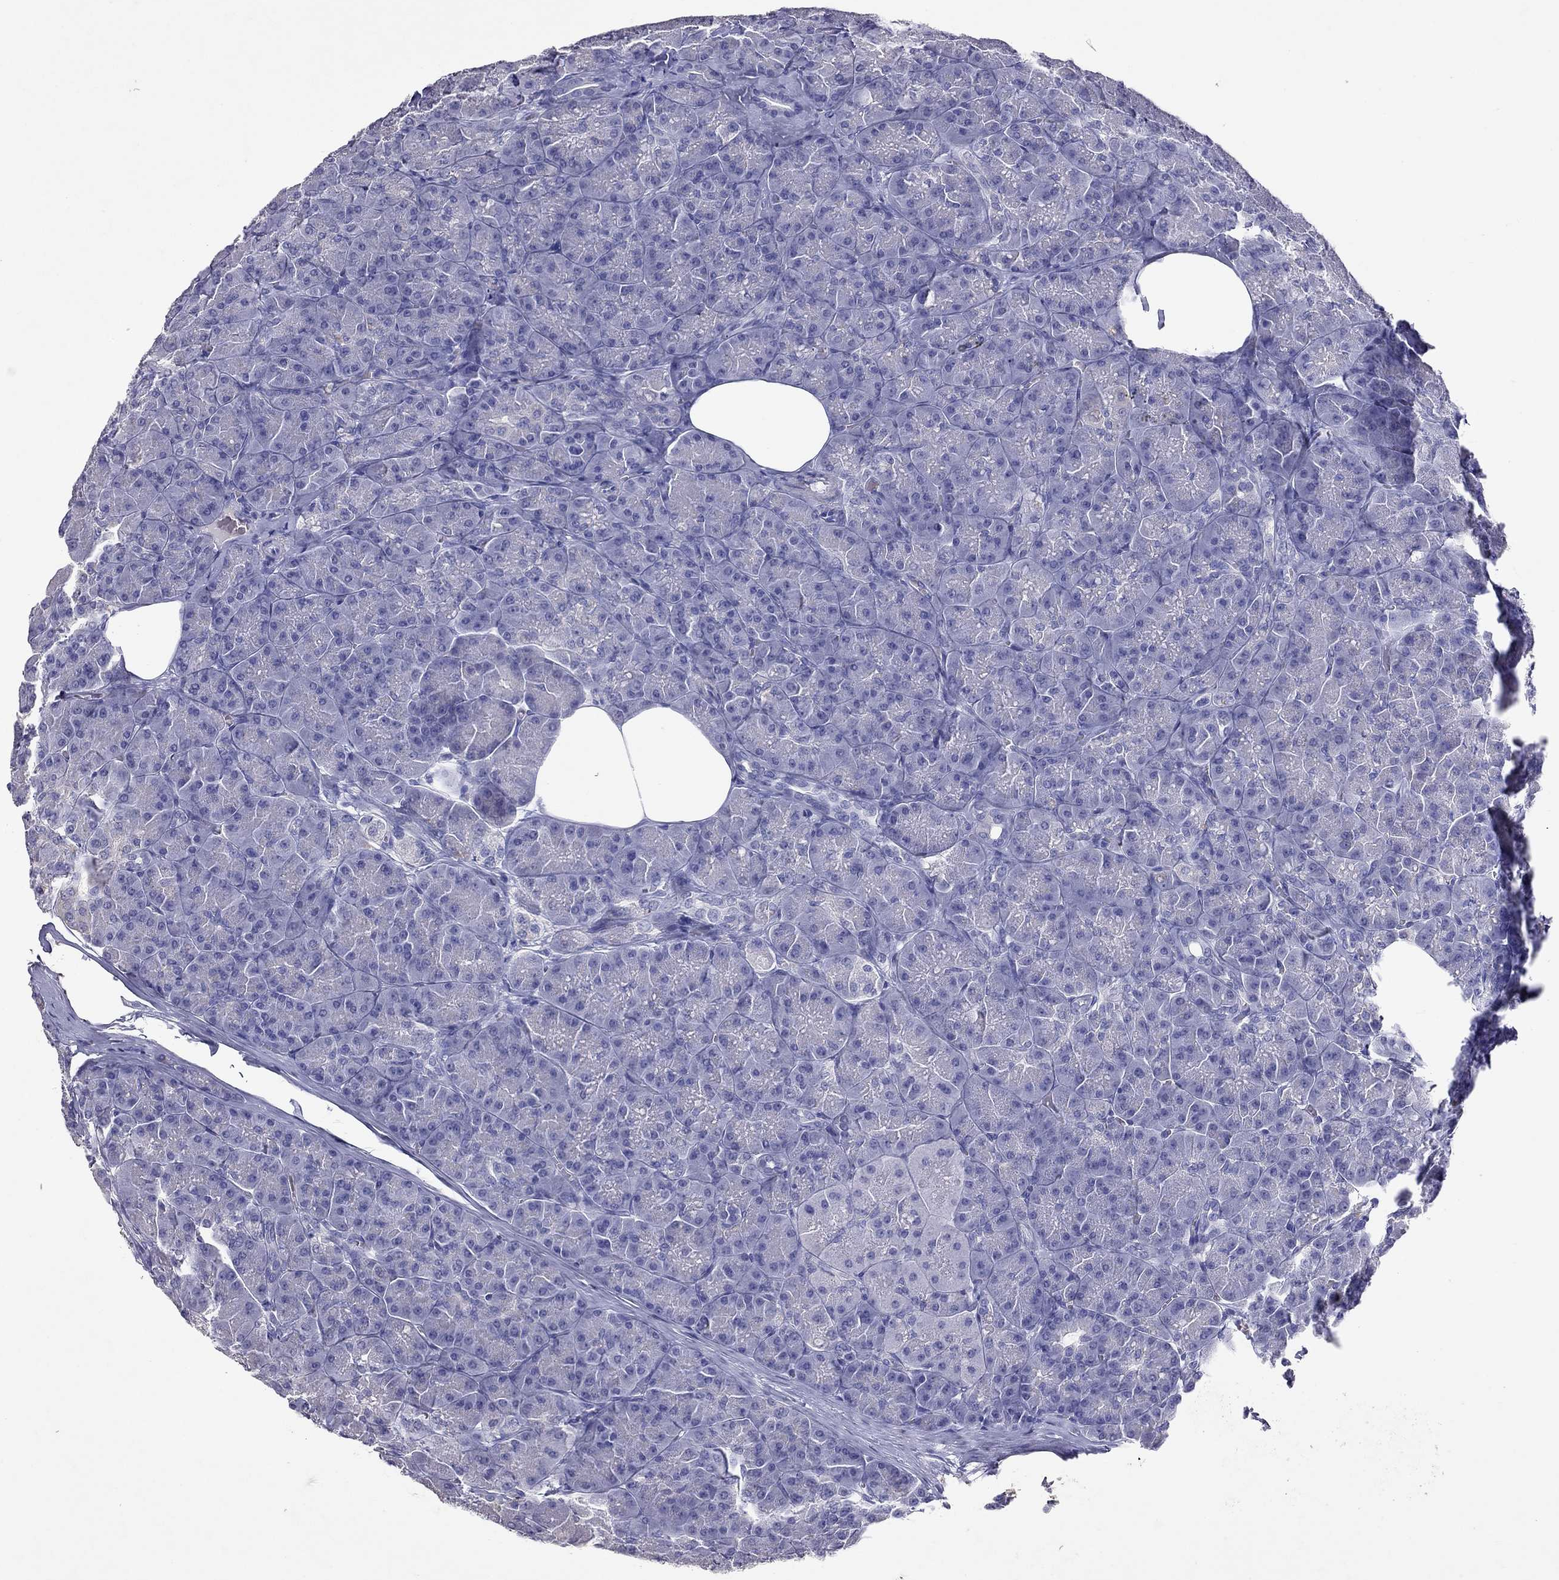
{"staining": {"intensity": "negative", "quantity": "none", "location": "none"}, "tissue": "pancreas", "cell_type": "Exocrine glandular cells", "image_type": "normal", "snomed": [{"axis": "morphology", "description": "Normal tissue, NOS"}, {"axis": "topography", "description": "Pancreas"}], "caption": "Immunohistochemistry photomicrograph of benign pancreas stained for a protein (brown), which exhibits no positivity in exocrine glandular cells.", "gene": "PSMB11", "patient": {"sex": "male", "age": 57}}